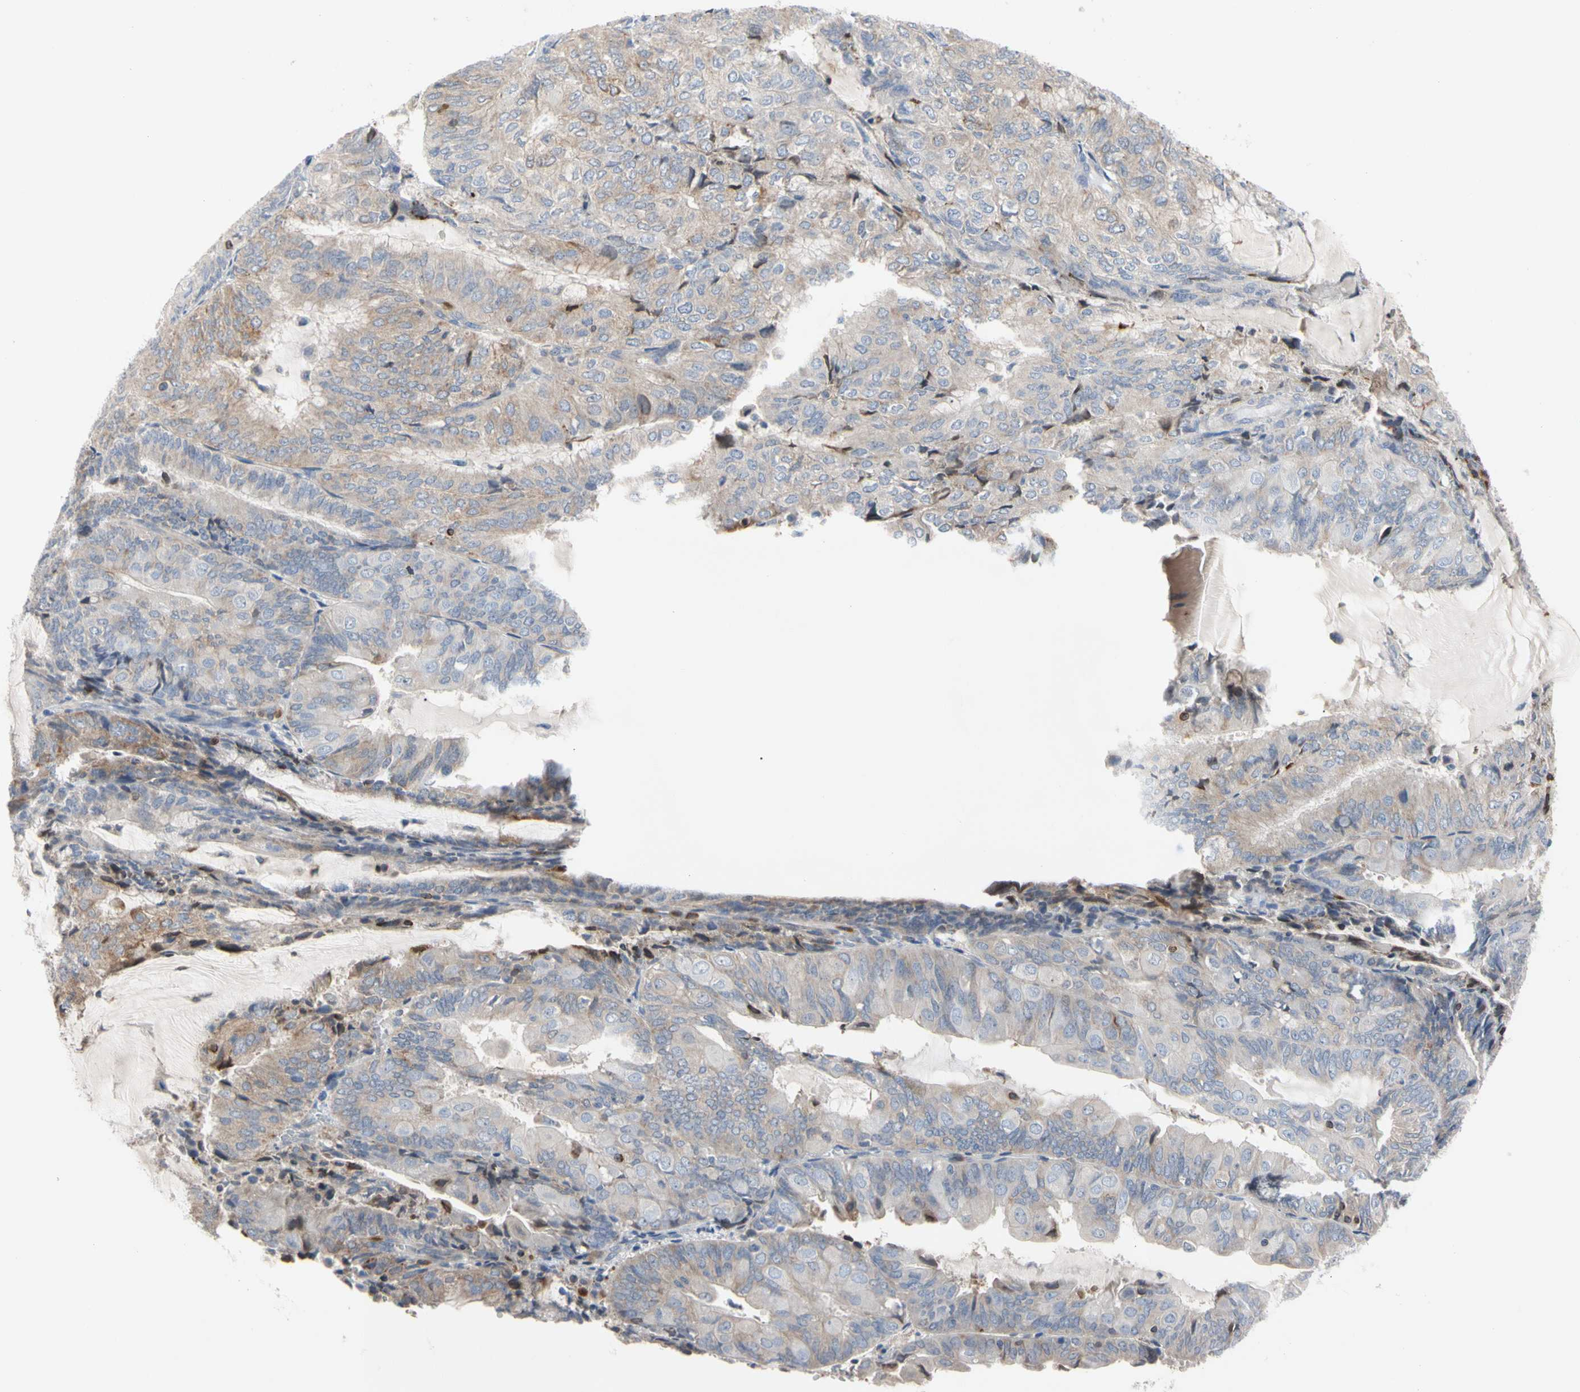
{"staining": {"intensity": "weak", "quantity": "25%-75%", "location": "cytoplasmic/membranous"}, "tissue": "endometrial cancer", "cell_type": "Tumor cells", "image_type": "cancer", "snomed": [{"axis": "morphology", "description": "Adenocarcinoma, NOS"}, {"axis": "topography", "description": "Endometrium"}], "caption": "Brown immunohistochemical staining in human endometrial cancer displays weak cytoplasmic/membranous positivity in about 25%-75% of tumor cells.", "gene": "MCL1", "patient": {"sex": "female", "age": 81}}